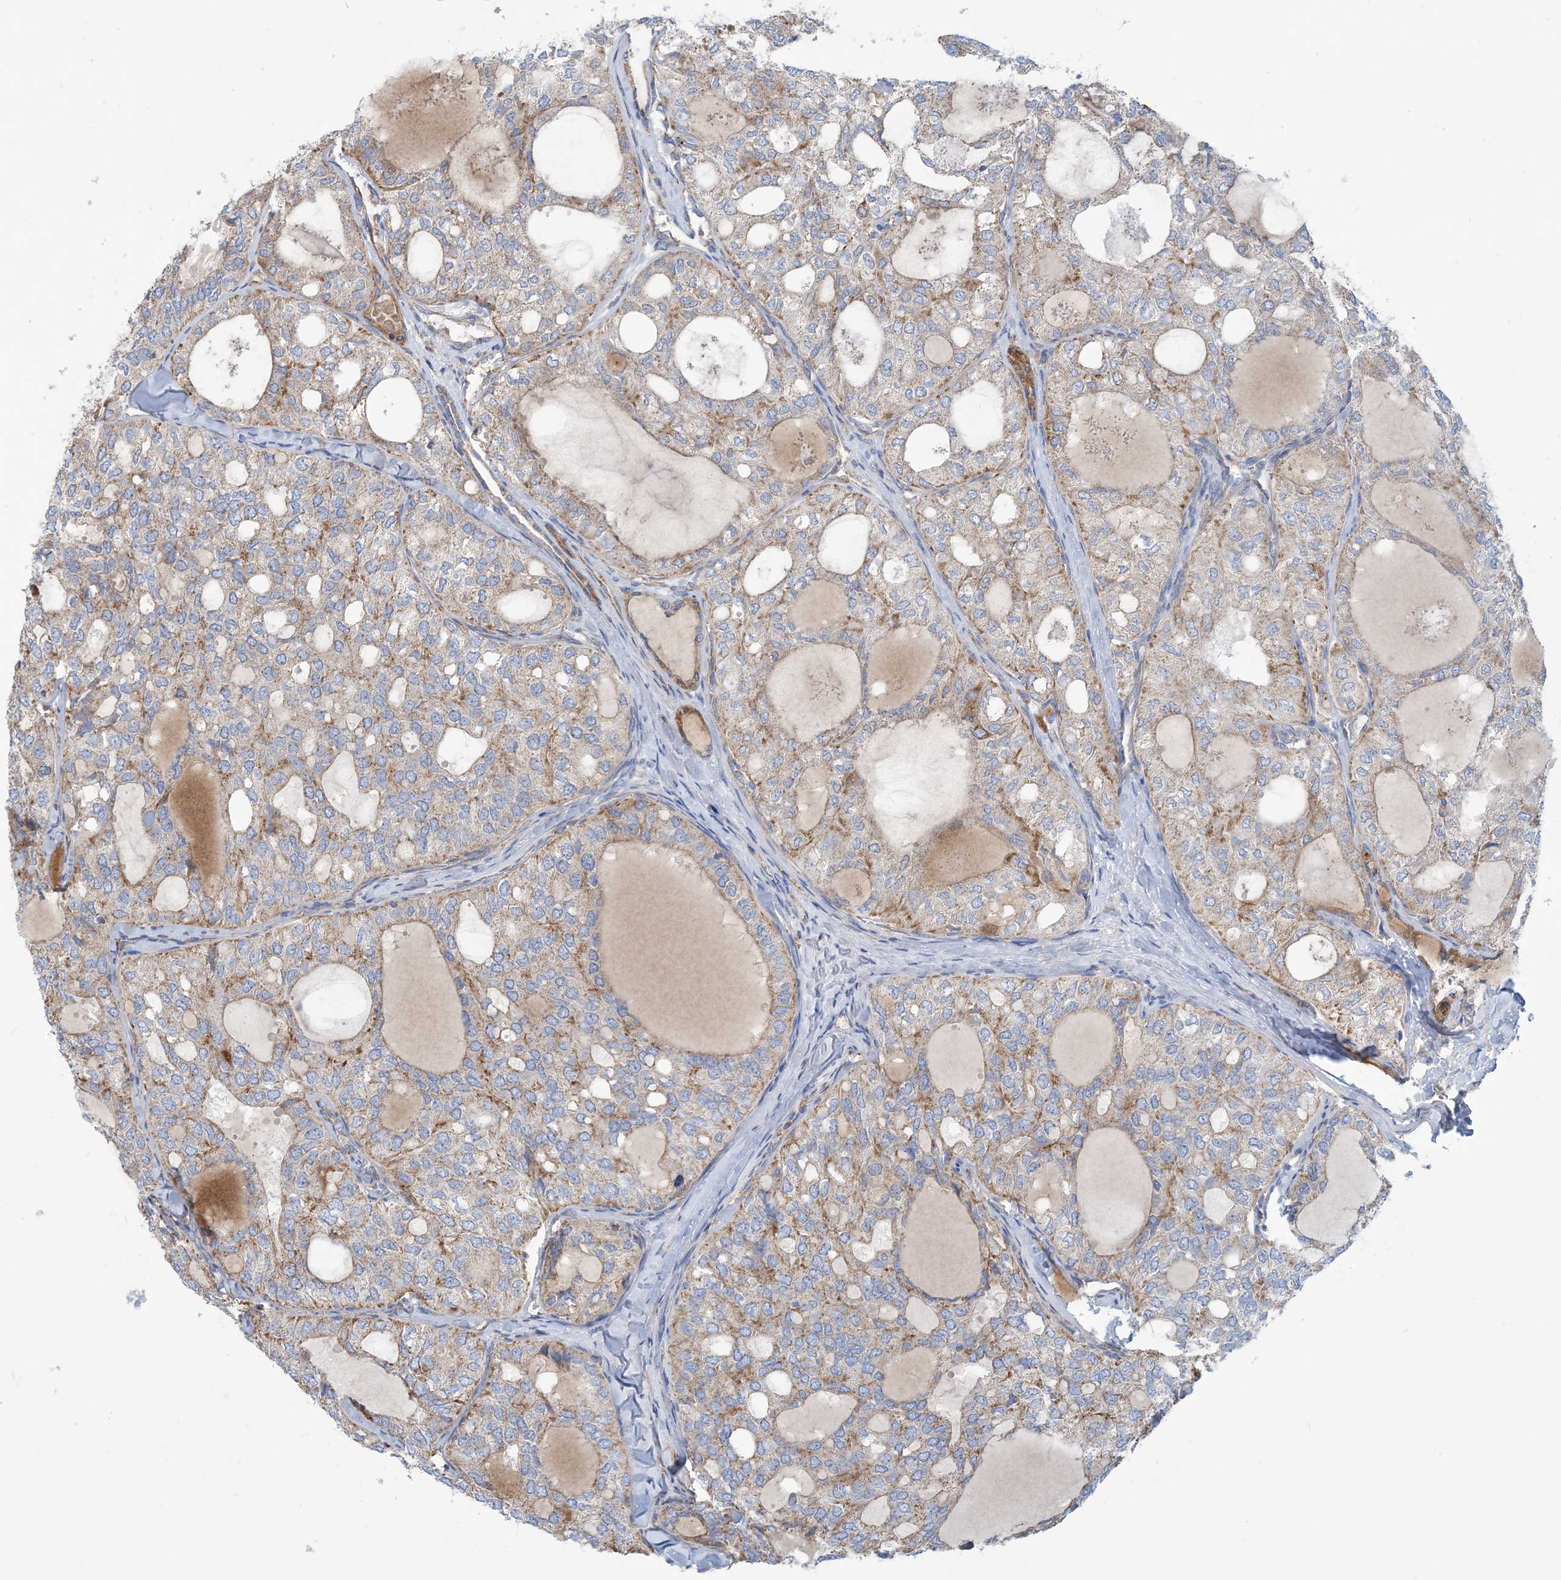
{"staining": {"intensity": "moderate", "quantity": "25%-75%", "location": "cytoplasmic/membranous"}, "tissue": "thyroid cancer", "cell_type": "Tumor cells", "image_type": "cancer", "snomed": [{"axis": "morphology", "description": "Follicular adenoma carcinoma, NOS"}, {"axis": "topography", "description": "Thyroid gland"}], "caption": "Tumor cells reveal moderate cytoplasmic/membranous expression in about 25%-75% of cells in thyroid cancer.", "gene": "PHOSPHO2", "patient": {"sex": "male", "age": 75}}